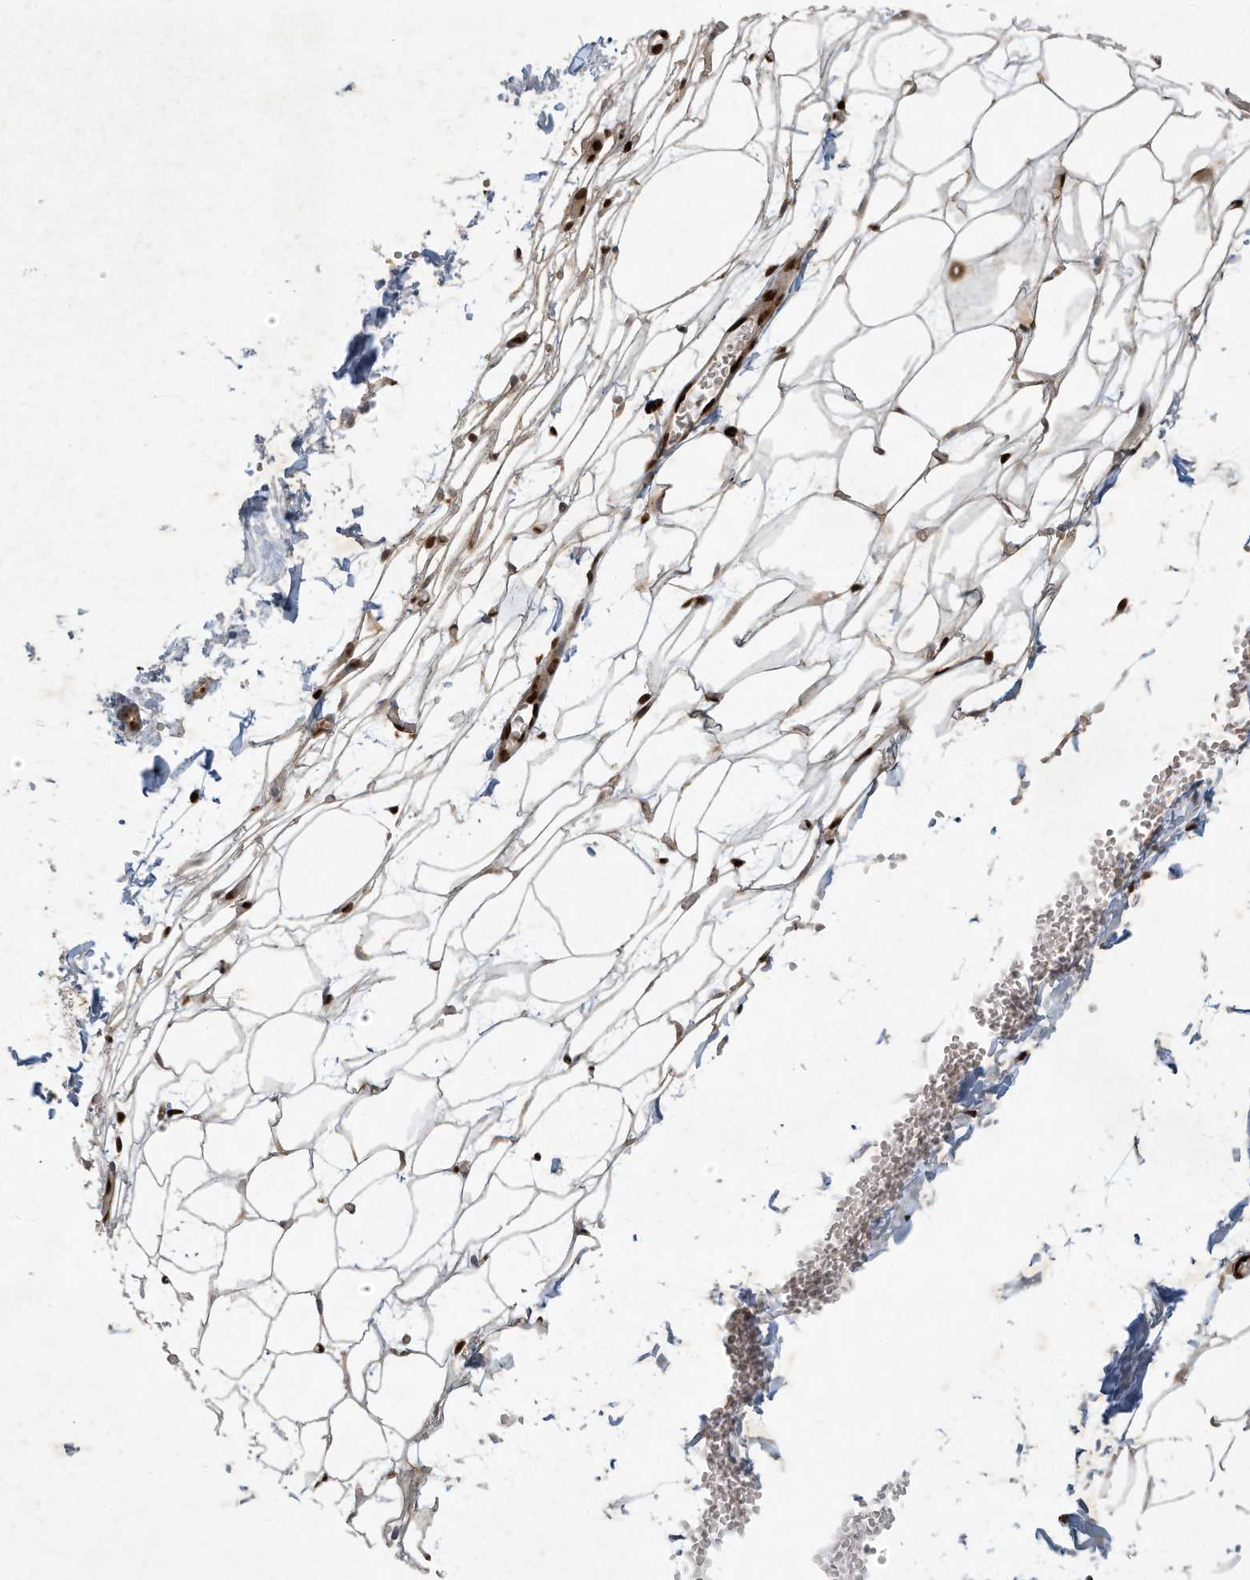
{"staining": {"intensity": "moderate", "quantity": ">75%", "location": "cytoplasmic/membranous,nuclear"}, "tissue": "adipose tissue", "cell_type": "Adipocytes", "image_type": "normal", "snomed": [{"axis": "morphology", "description": "Normal tissue, NOS"}, {"axis": "topography", "description": "Breast"}], "caption": "Immunohistochemistry (IHC) (DAB (3,3'-diaminobenzidine)) staining of benign human adipose tissue exhibits moderate cytoplasmic/membranous,nuclear protein positivity in approximately >75% of adipocytes.", "gene": "TUBE1", "patient": {"sex": "female", "age": 23}}